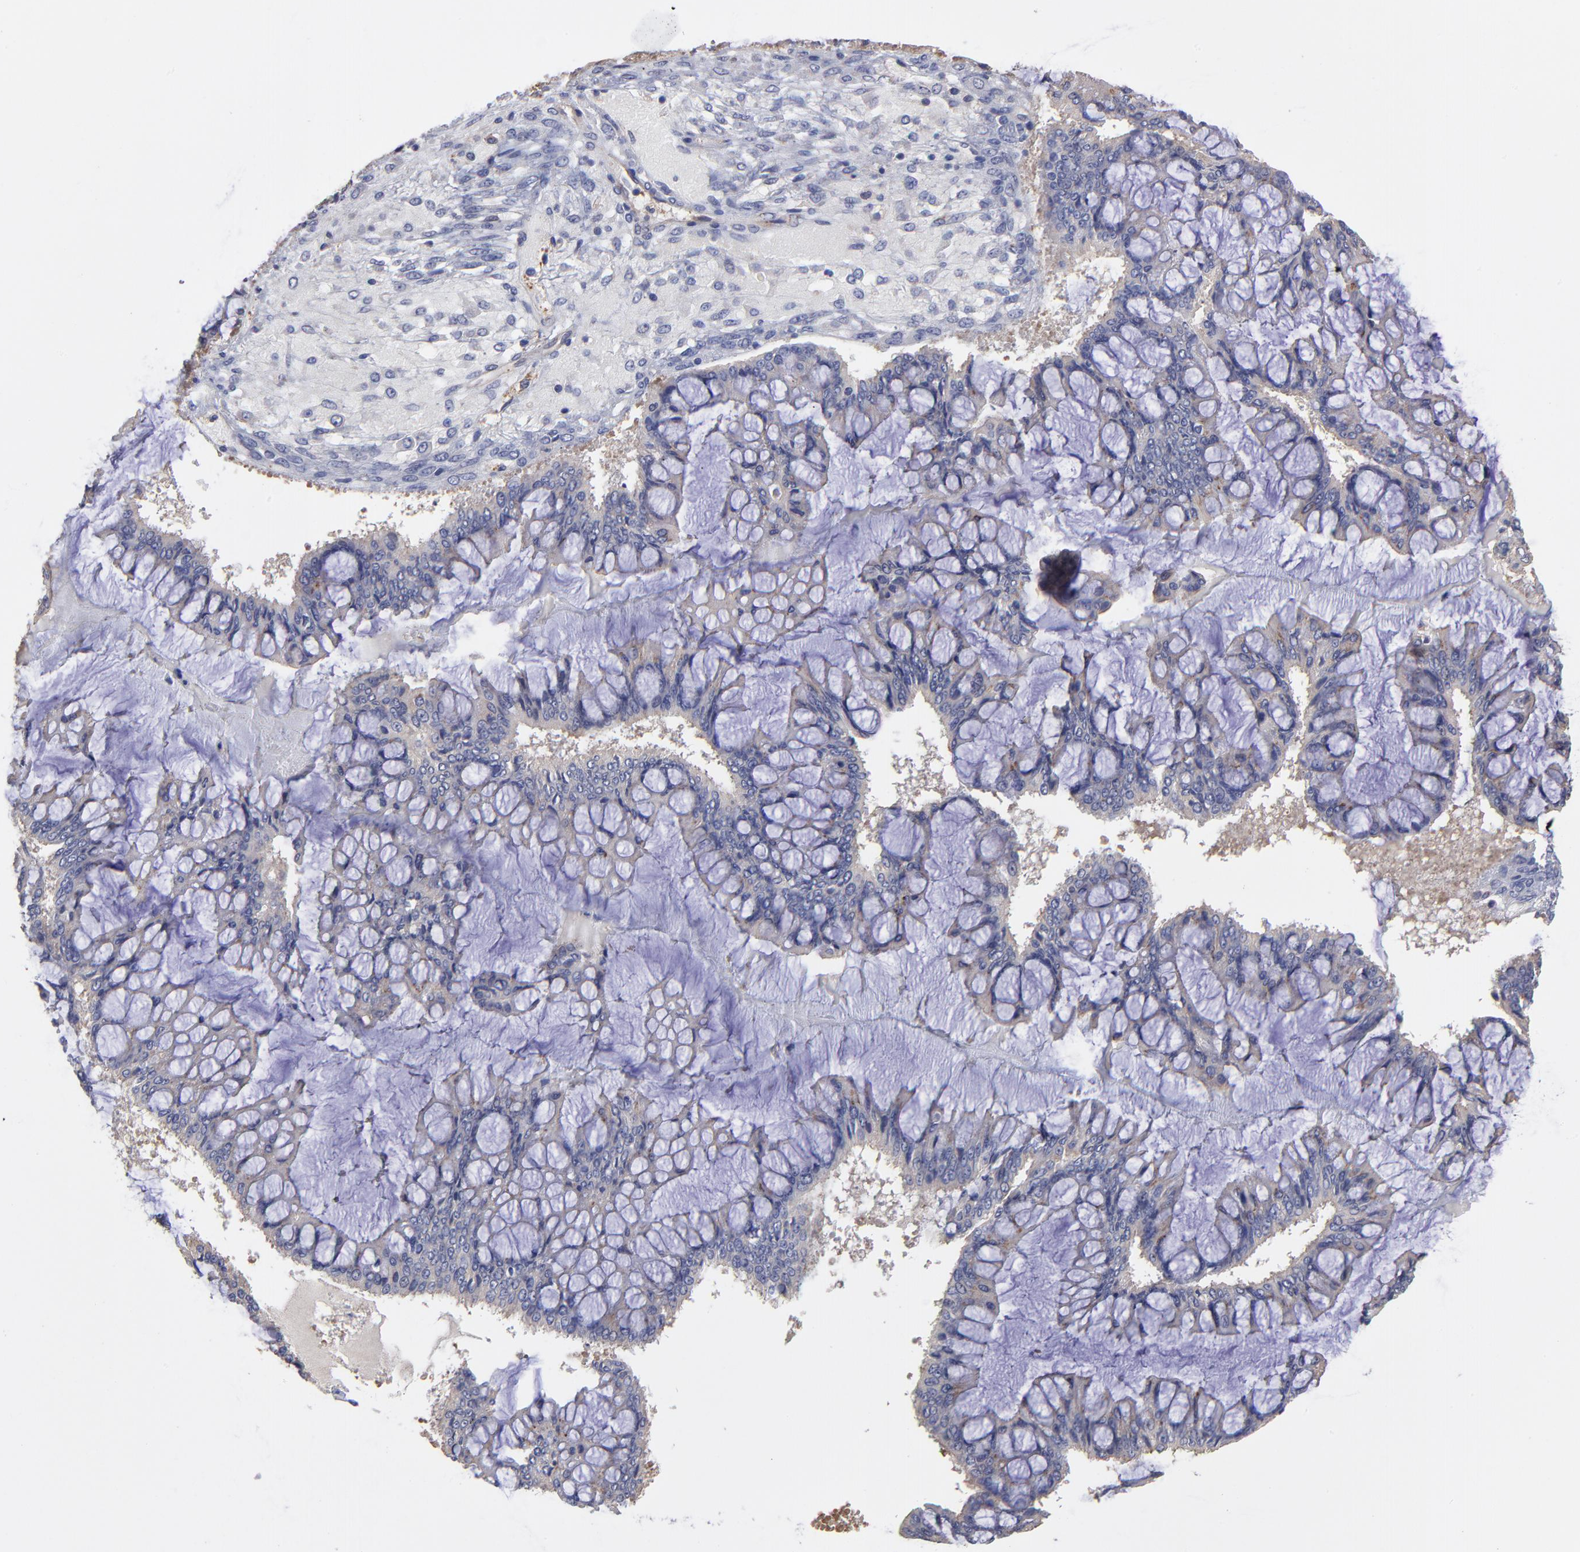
{"staining": {"intensity": "weak", "quantity": "<25%", "location": "cytoplasmic/membranous"}, "tissue": "ovarian cancer", "cell_type": "Tumor cells", "image_type": "cancer", "snomed": [{"axis": "morphology", "description": "Cystadenocarcinoma, mucinous, NOS"}, {"axis": "topography", "description": "Ovary"}], "caption": "Protein analysis of mucinous cystadenocarcinoma (ovarian) demonstrates no significant expression in tumor cells.", "gene": "ASB7", "patient": {"sex": "female", "age": 73}}